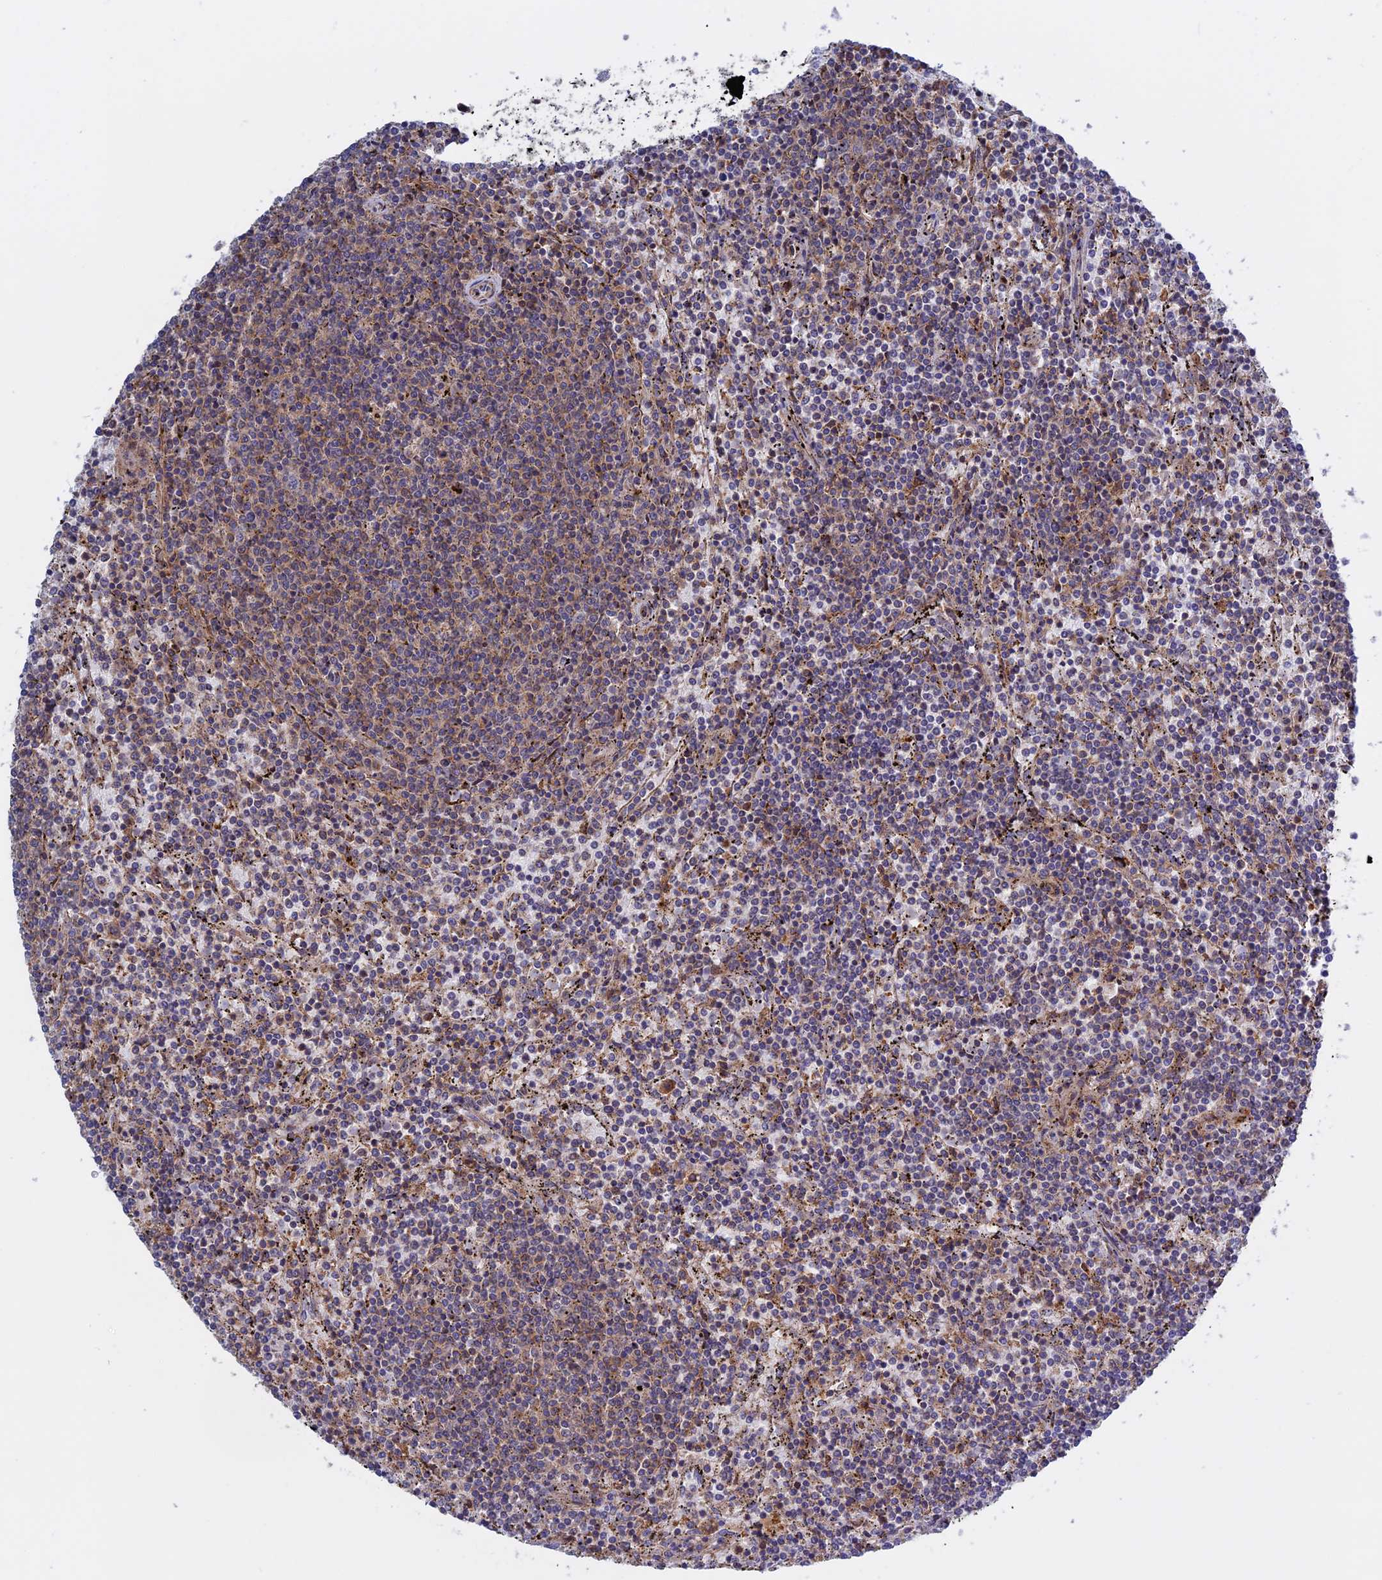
{"staining": {"intensity": "weak", "quantity": "<25%", "location": "cytoplasmic/membranous"}, "tissue": "lymphoma", "cell_type": "Tumor cells", "image_type": "cancer", "snomed": [{"axis": "morphology", "description": "Malignant lymphoma, non-Hodgkin's type, Low grade"}, {"axis": "topography", "description": "Spleen"}], "caption": "Tumor cells show no significant protein positivity in lymphoma.", "gene": "LYPD5", "patient": {"sex": "female", "age": 50}}